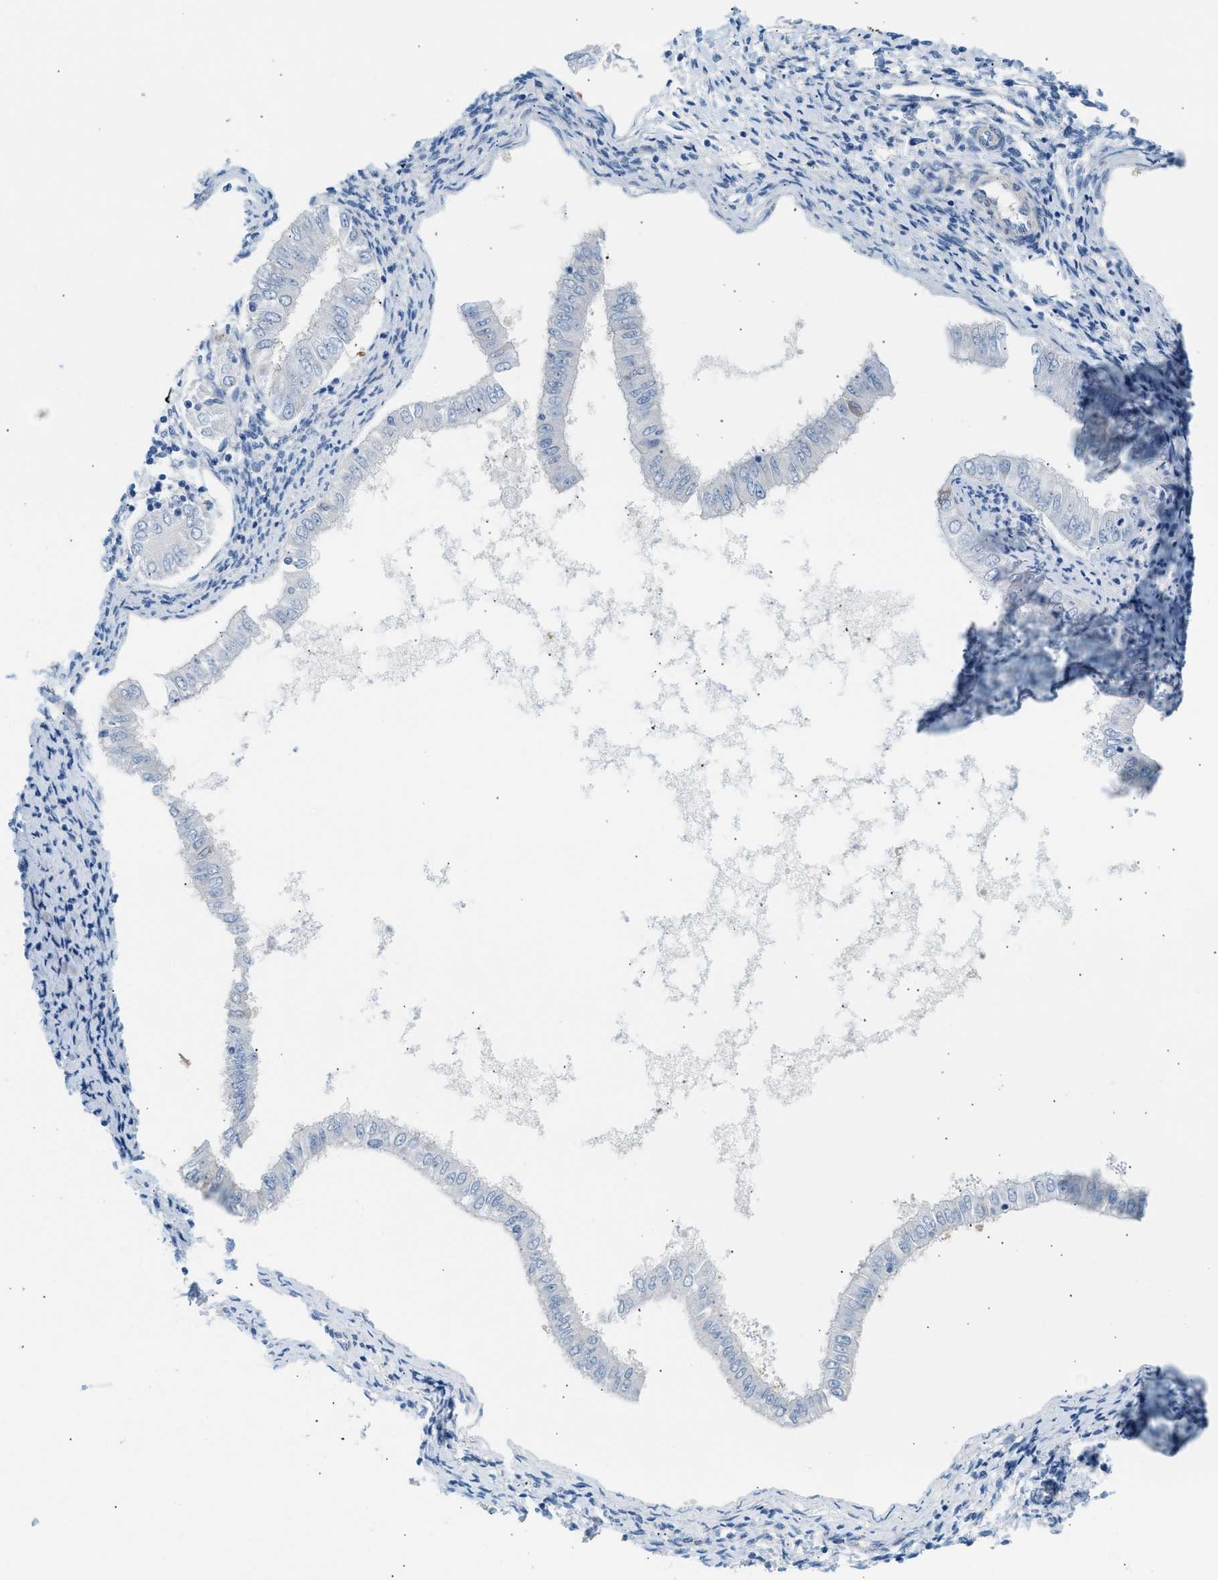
{"staining": {"intensity": "negative", "quantity": "none", "location": "none"}, "tissue": "endometrial cancer", "cell_type": "Tumor cells", "image_type": "cancer", "snomed": [{"axis": "morphology", "description": "Adenocarcinoma, NOS"}, {"axis": "topography", "description": "Endometrium"}], "caption": "Human endometrial adenocarcinoma stained for a protein using immunohistochemistry (IHC) displays no positivity in tumor cells.", "gene": "SPAM1", "patient": {"sex": "female", "age": 53}}